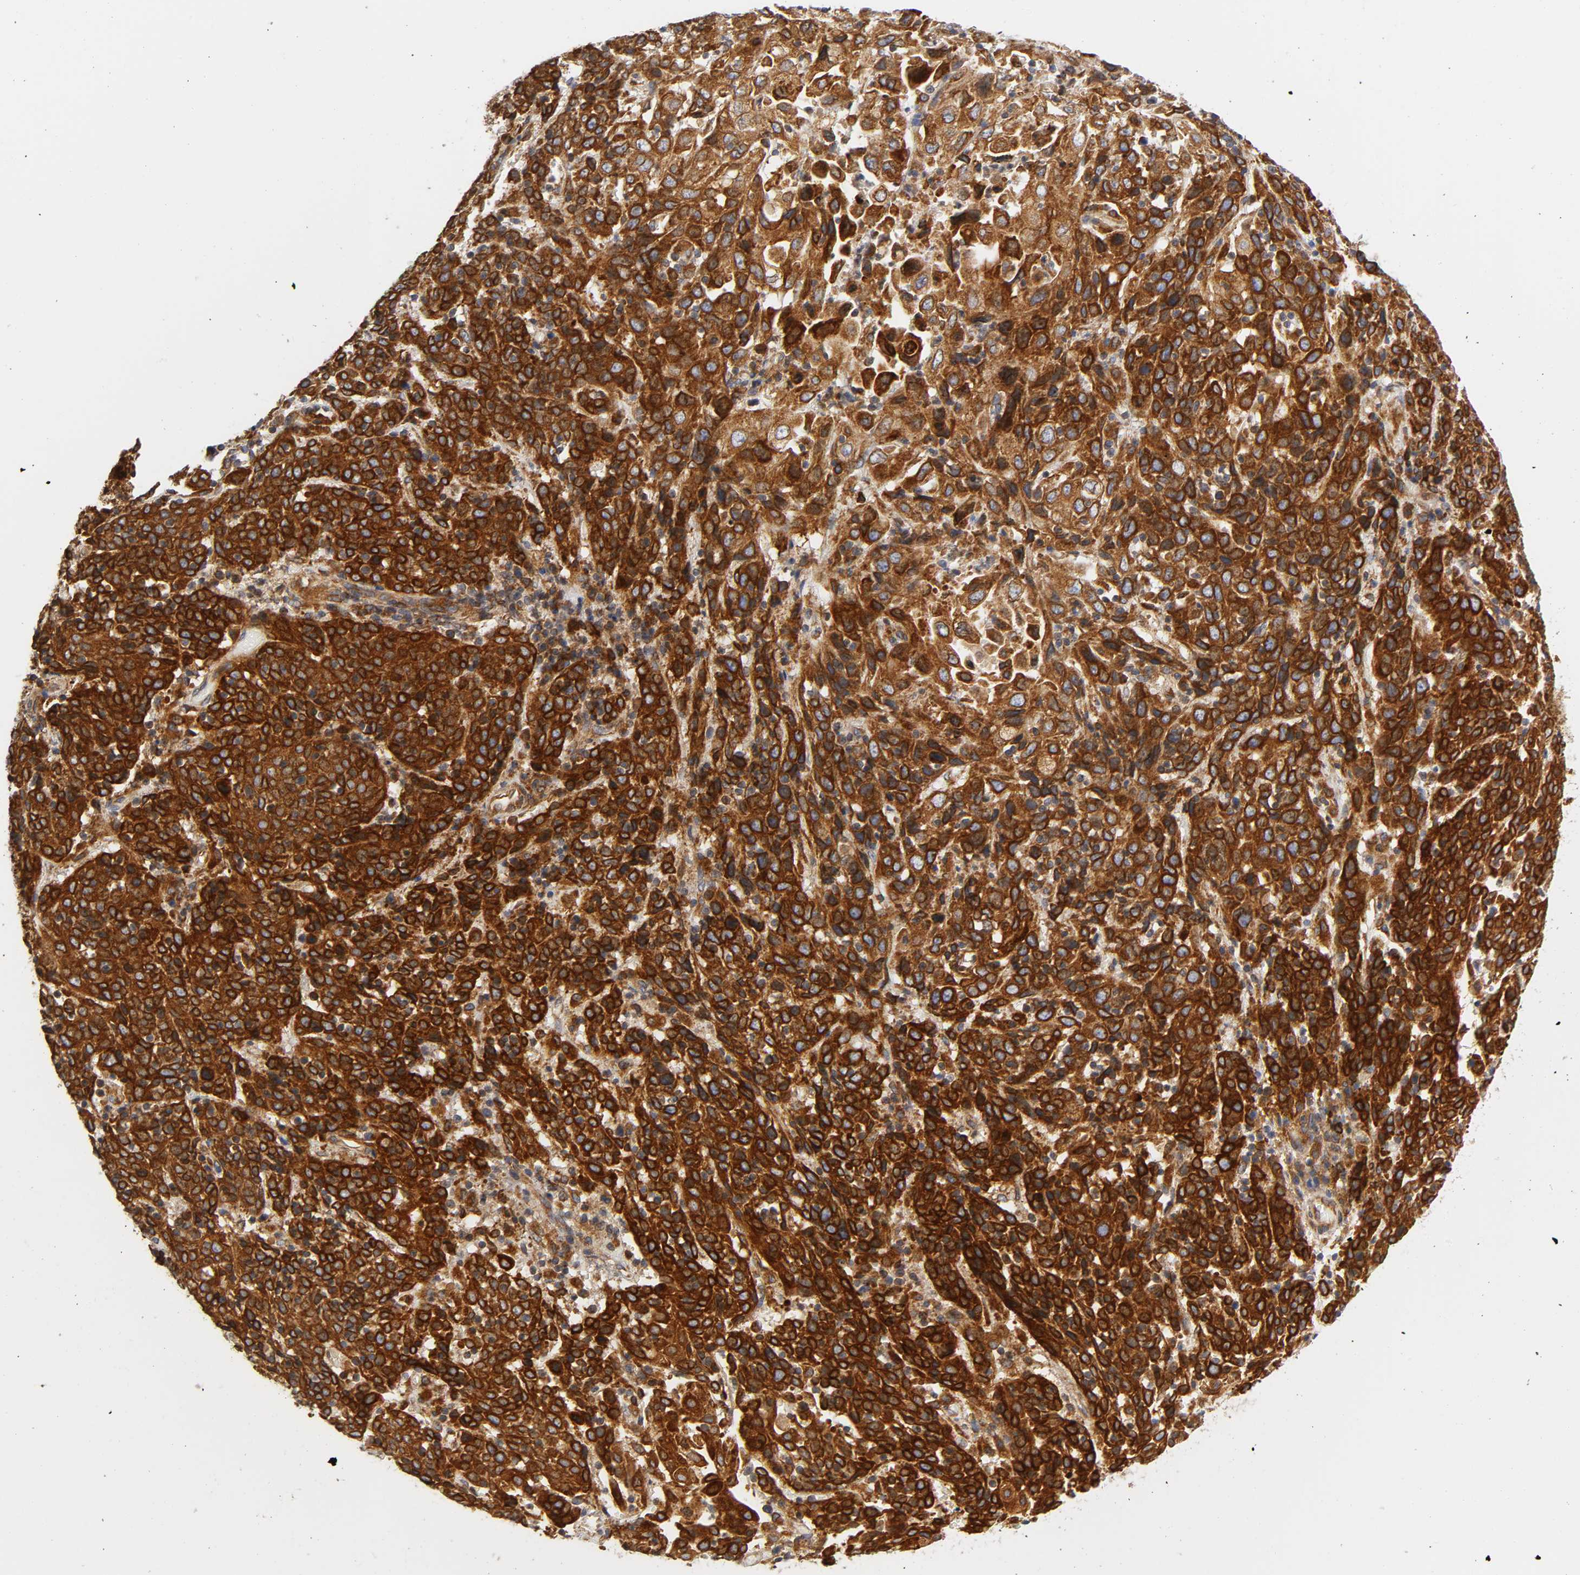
{"staining": {"intensity": "strong", "quantity": ">75%", "location": "cytoplasmic/membranous"}, "tissue": "cervical cancer", "cell_type": "Tumor cells", "image_type": "cancer", "snomed": [{"axis": "morphology", "description": "Normal tissue, NOS"}, {"axis": "morphology", "description": "Squamous cell carcinoma, NOS"}, {"axis": "topography", "description": "Cervix"}], "caption": "Protein staining exhibits strong cytoplasmic/membranous positivity in about >75% of tumor cells in cervical squamous cell carcinoma.", "gene": "POR", "patient": {"sex": "female", "age": 67}}